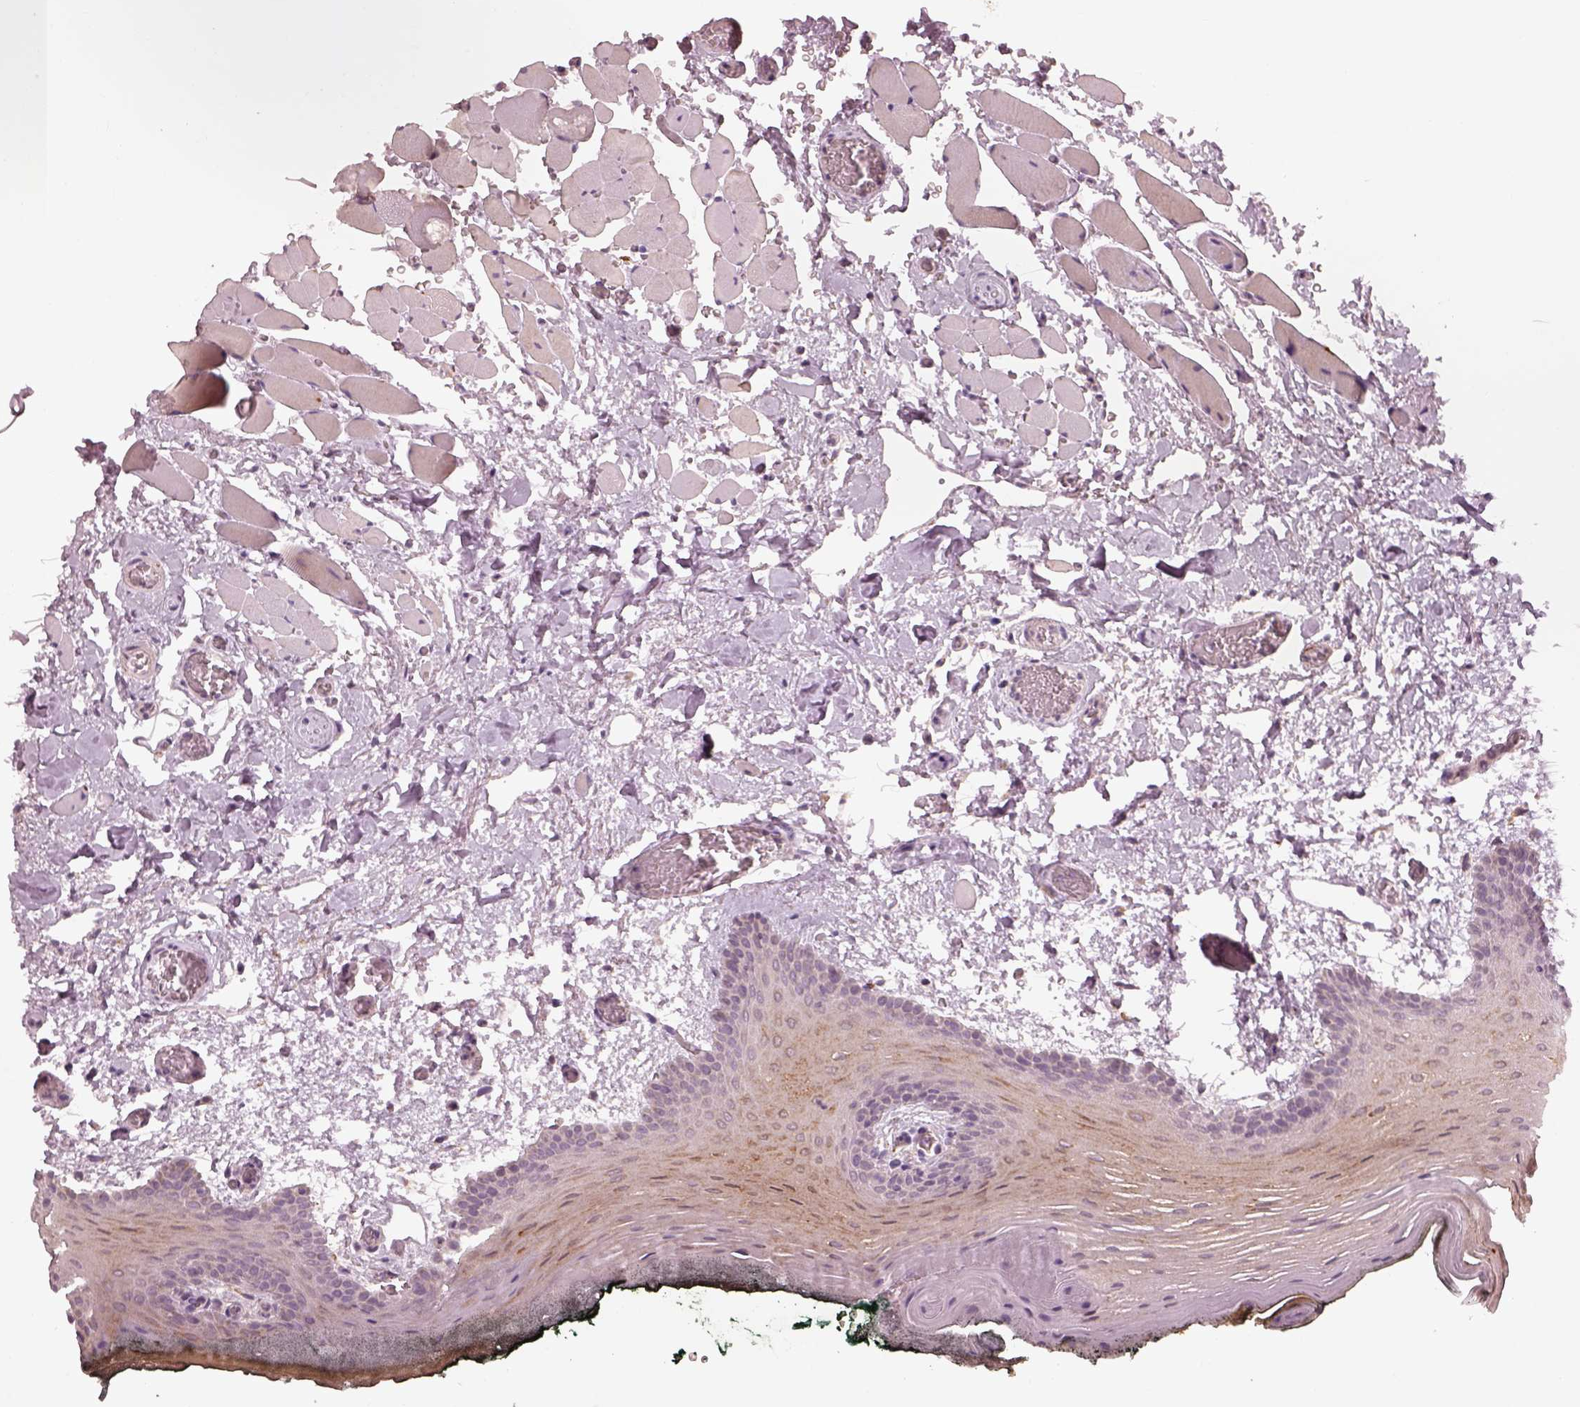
{"staining": {"intensity": "weak", "quantity": "<25%", "location": "cytoplasmic/membranous"}, "tissue": "oral mucosa", "cell_type": "Squamous epithelial cells", "image_type": "normal", "snomed": [{"axis": "morphology", "description": "Normal tissue, NOS"}, {"axis": "topography", "description": "Oral tissue"}, {"axis": "topography", "description": "Head-Neck"}], "caption": "IHC image of benign human oral mucosa stained for a protein (brown), which demonstrates no expression in squamous epithelial cells.", "gene": "SLC25A46", "patient": {"sex": "male", "age": 65}}